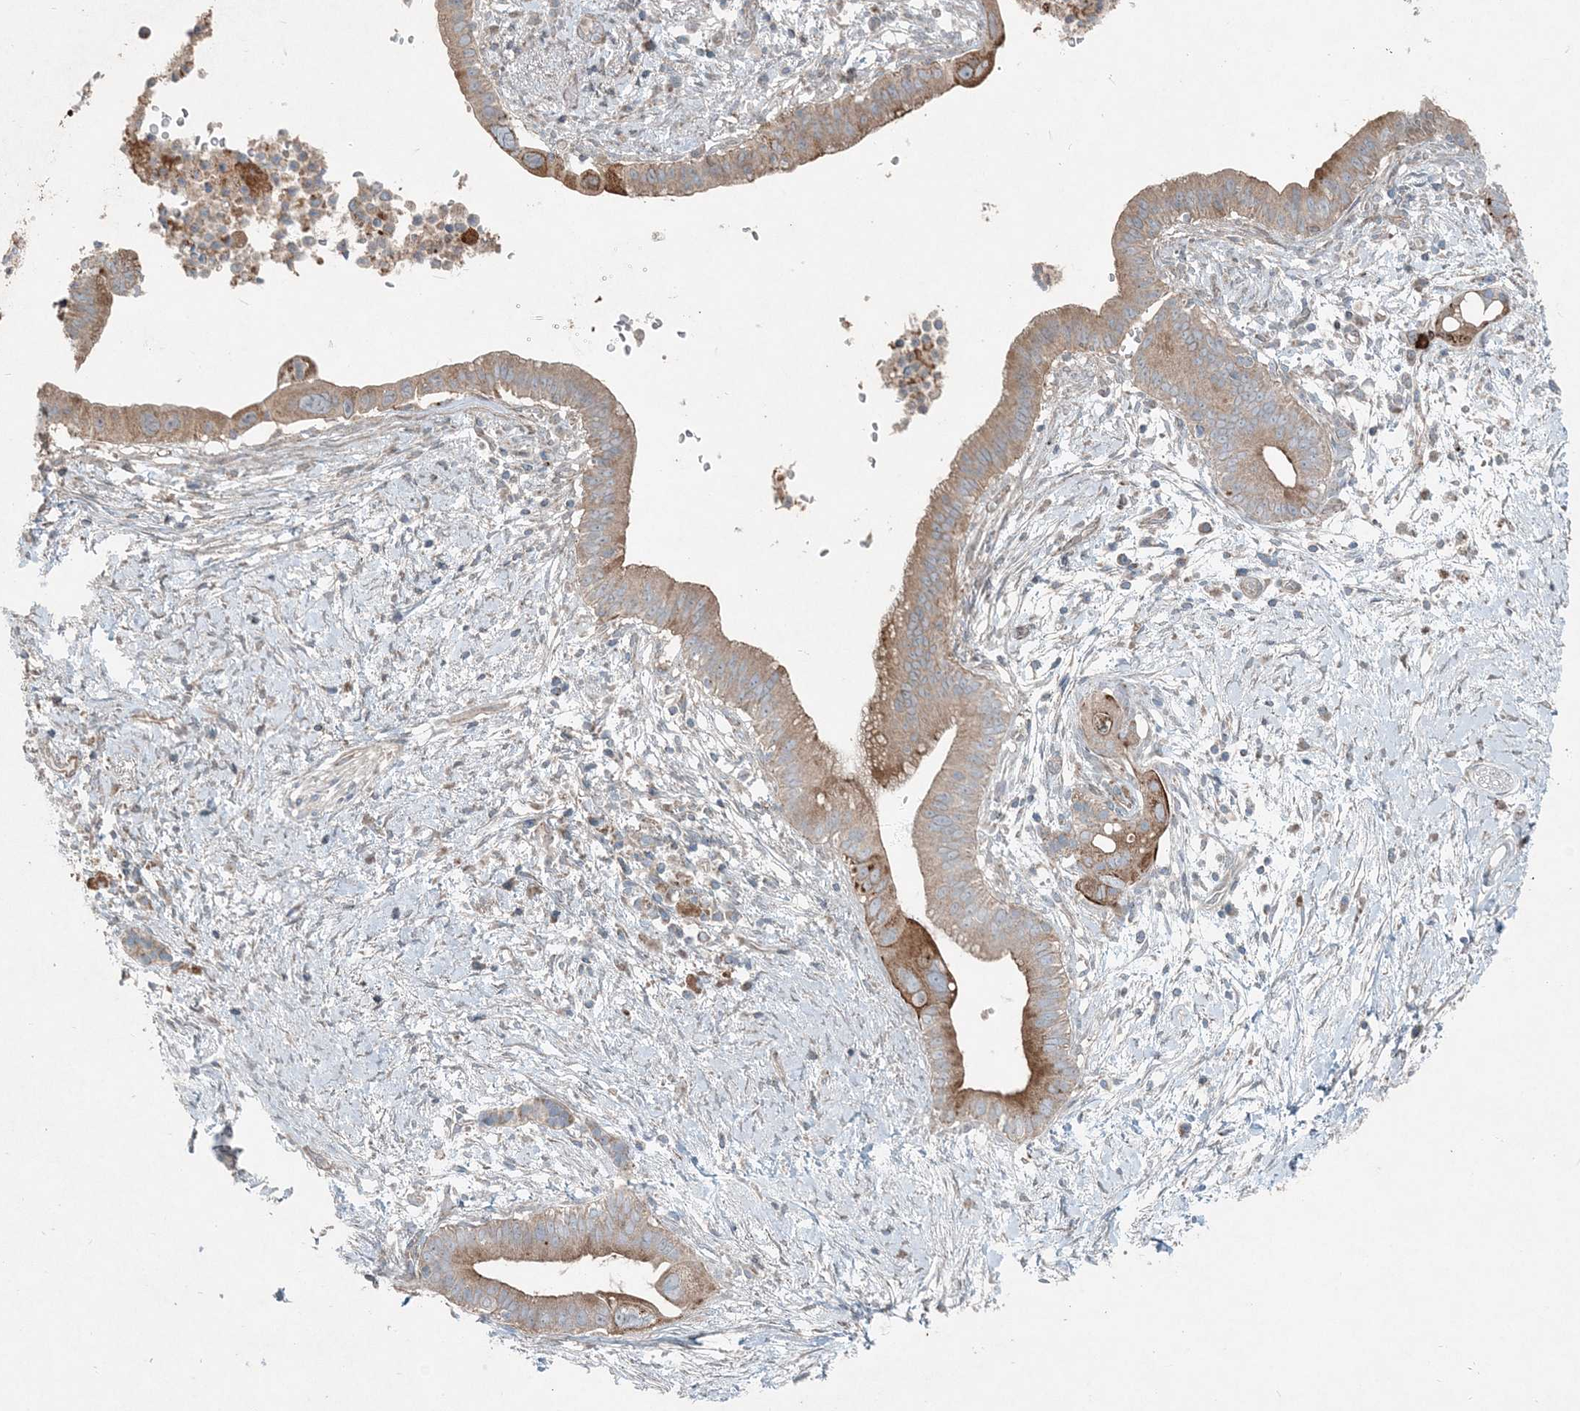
{"staining": {"intensity": "moderate", "quantity": ">75%", "location": "cytoplasmic/membranous"}, "tissue": "pancreatic cancer", "cell_type": "Tumor cells", "image_type": "cancer", "snomed": [{"axis": "morphology", "description": "Adenocarcinoma, NOS"}, {"axis": "topography", "description": "Pancreas"}], "caption": "Adenocarcinoma (pancreatic) stained for a protein (brown) shows moderate cytoplasmic/membranous positive staining in about >75% of tumor cells.", "gene": "INTU", "patient": {"sex": "male", "age": 68}}